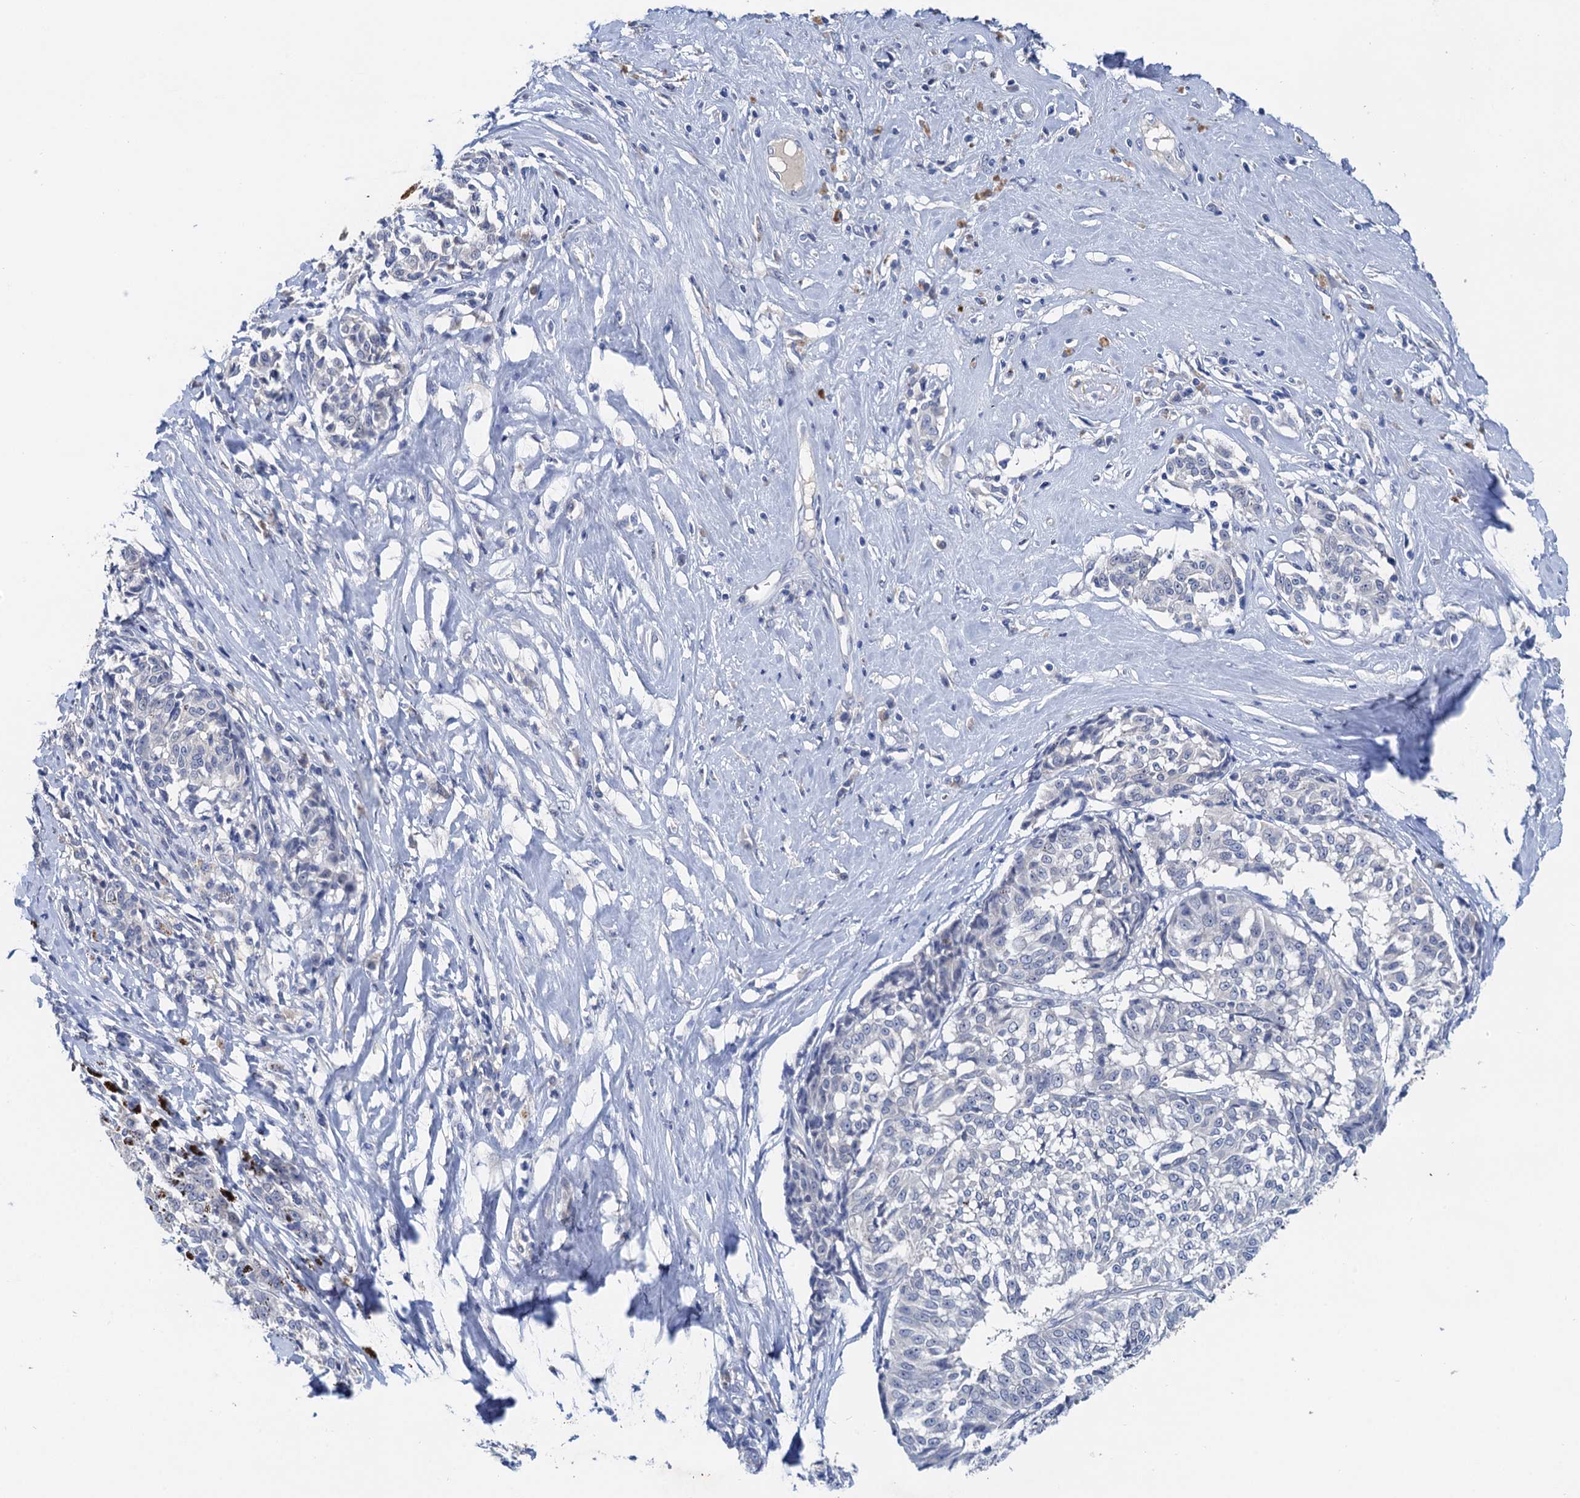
{"staining": {"intensity": "negative", "quantity": "none", "location": "none"}, "tissue": "melanoma", "cell_type": "Tumor cells", "image_type": "cancer", "snomed": [{"axis": "morphology", "description": "Malignant melanoma, NOS"}, {"axis": "topography", "description": "Skin"}], "caption": "IHC micrograph of melanoma stained for a protein (brown), which exhibits no positivity in tumor cells.", "gene": "TMEM39B", "patient": {"sex": "female", "age": 72}}